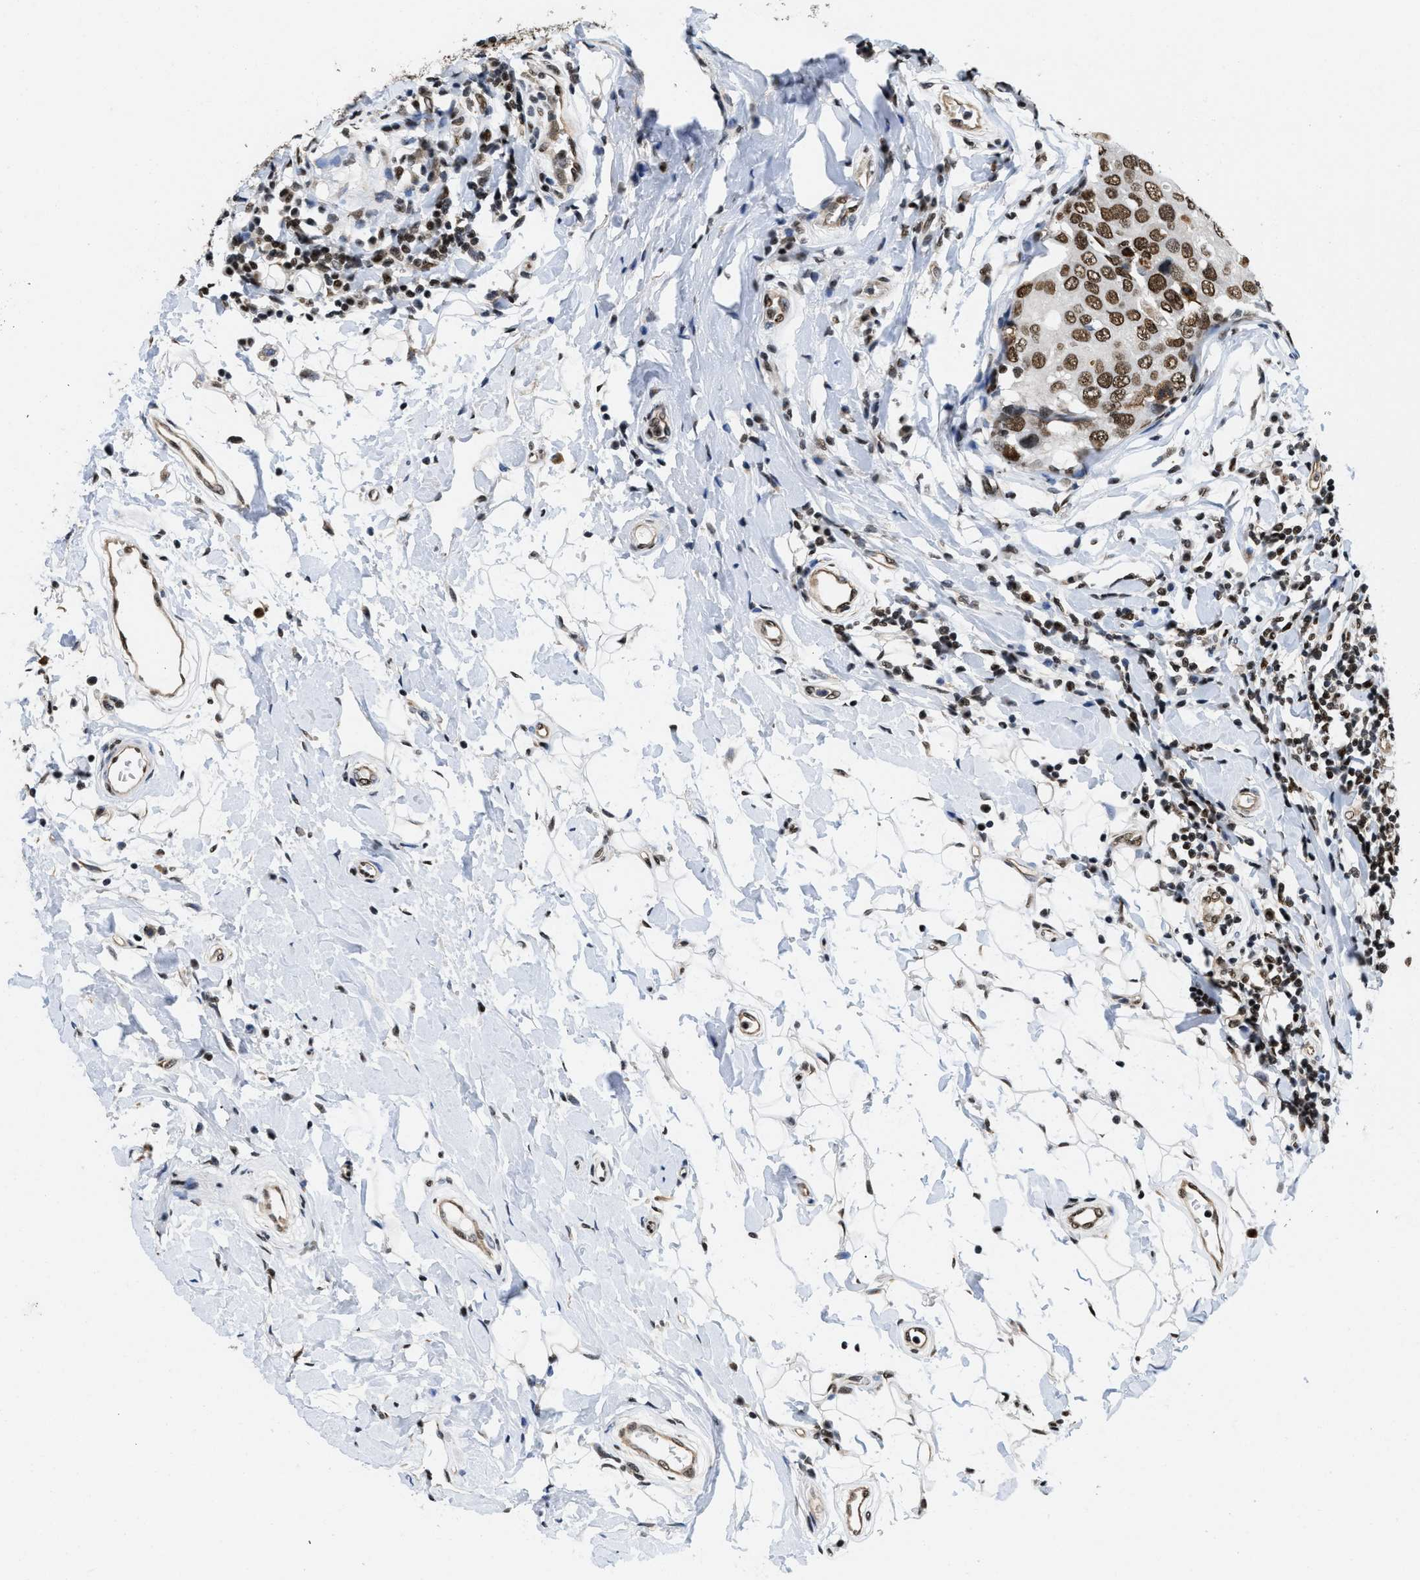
{"staining": {"intensity": "strong", "quantity": ">75%", "location": "nuclear"}, "tissue": "breast cancer", "cell_type": "Tumor cells", "image_type": "cancer", "snomed": [{"axis": "morphology", "description": "Duct carcinoma"}, {"axis": "topography", "description": "Breast"}], "caption": "Protein expression analysis of infiltrating ductal carcinoma (breast) reveals strong nuclear staining in about >75% of tumor cells. (Stains: DAB (3,3'-diaminobenzidine) in brown, nuclei in blue, Microscopy: brightfield microscopy at high magnification).", "gene": "SAFB", "patient": {"sex": "female", "age": 27}}